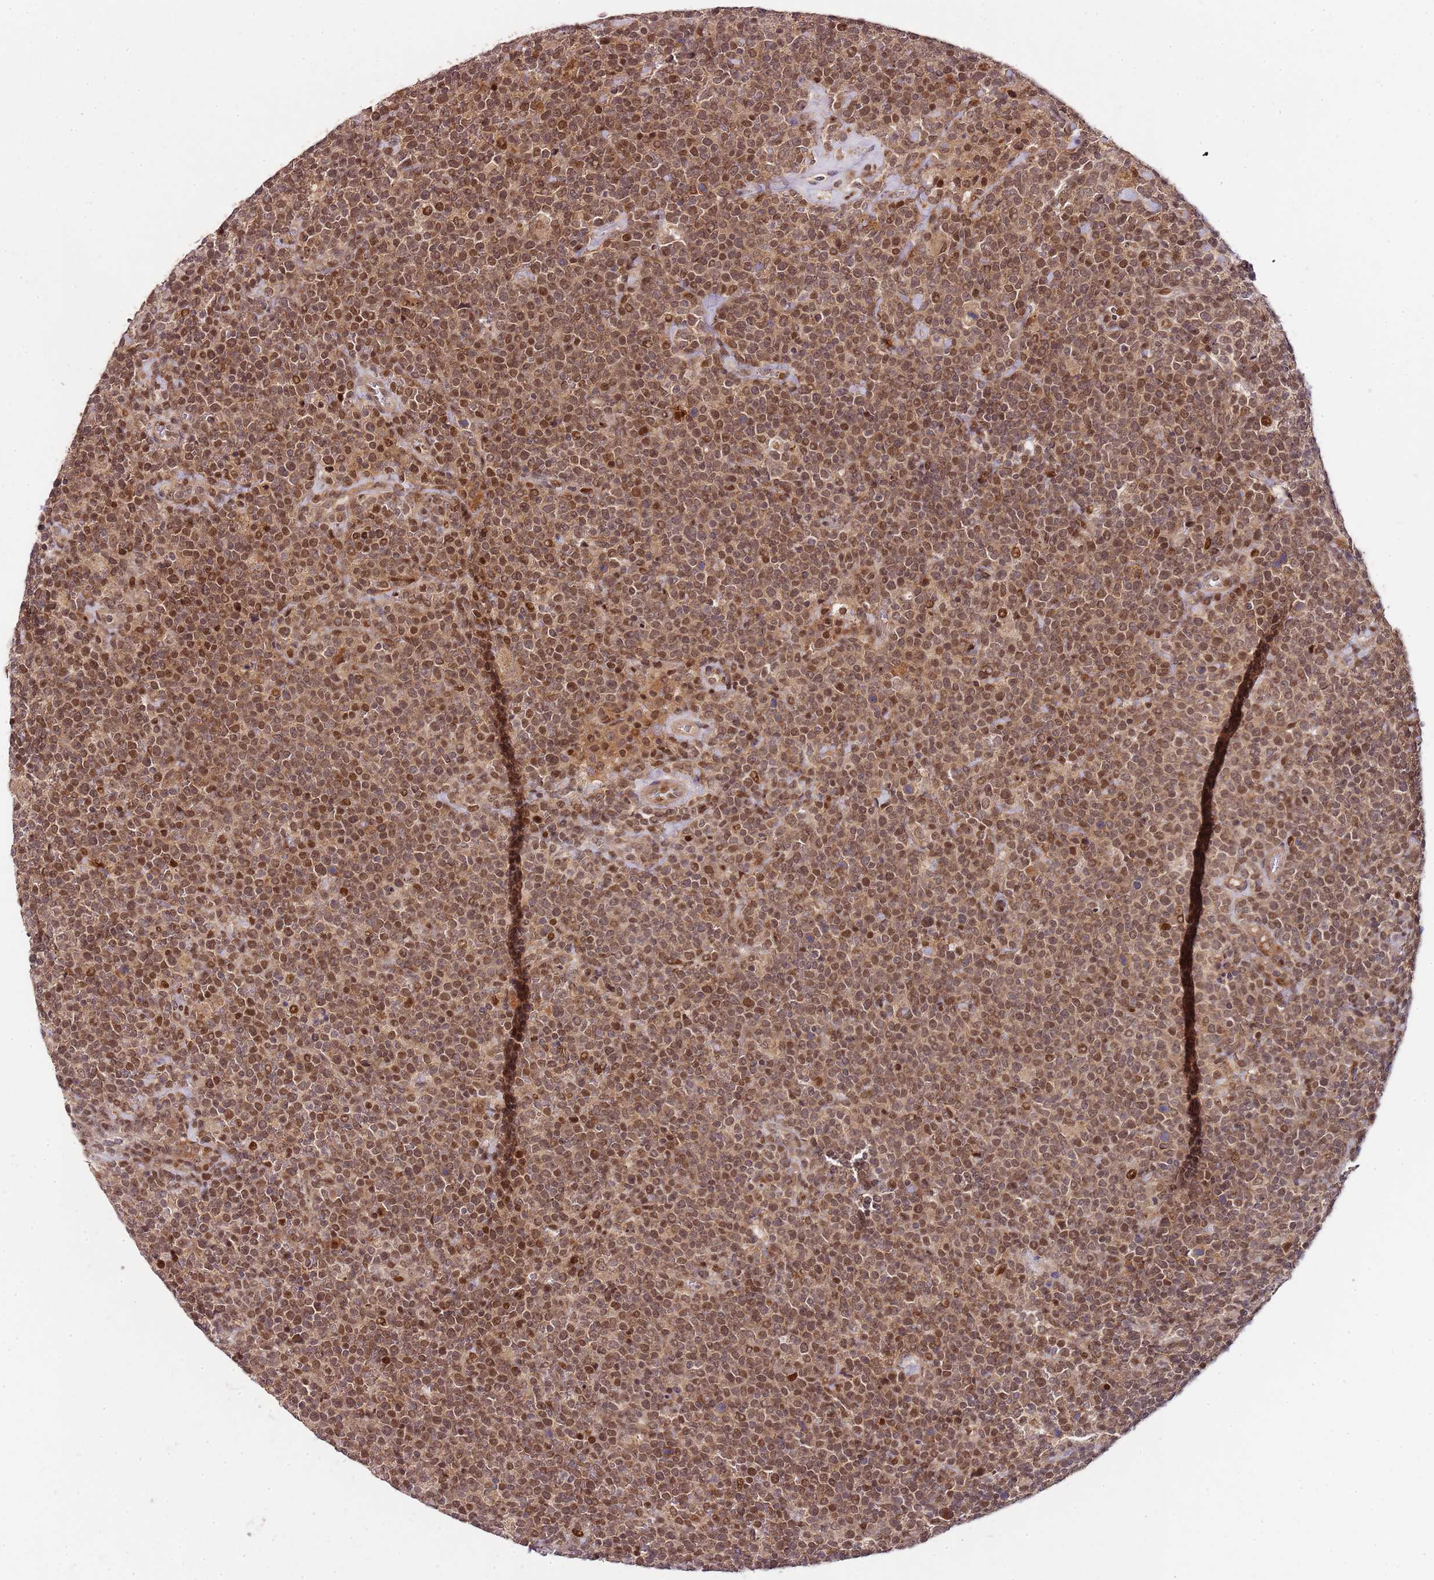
{"staining": {"intensity": "moderate", "quantity": ">75%", "location": "cytoplasmic/membranous,nuclear"}, "tissue": "lymphoma", "cell_type": "Tumor cells", "image_type": "cancer", "snomed": [{"axis": "morphology", "description": "Malignant lymphoma, non-Hodgkin's type, High grade"}, {"axis": "topography", "description": "Lymph node"}], "caption": "IHC staining of malignant lymphoma, non-Hodgkin's type (high-grade), which exhibits medium levels of moderate cytoplasmic/membranous and nuclear positivity in approximately >75% of tumor cells indicating moderate cytoplasmic/membranous and nuclear protein positivity. The staining was performed using DAB (3,3'-diaminobenzidine) (brown) for protein detection and nuclei were counterstained in hematoxylin (blue).", "gene": "EDC3", "patient": {"sex": "male", "age": 61}}